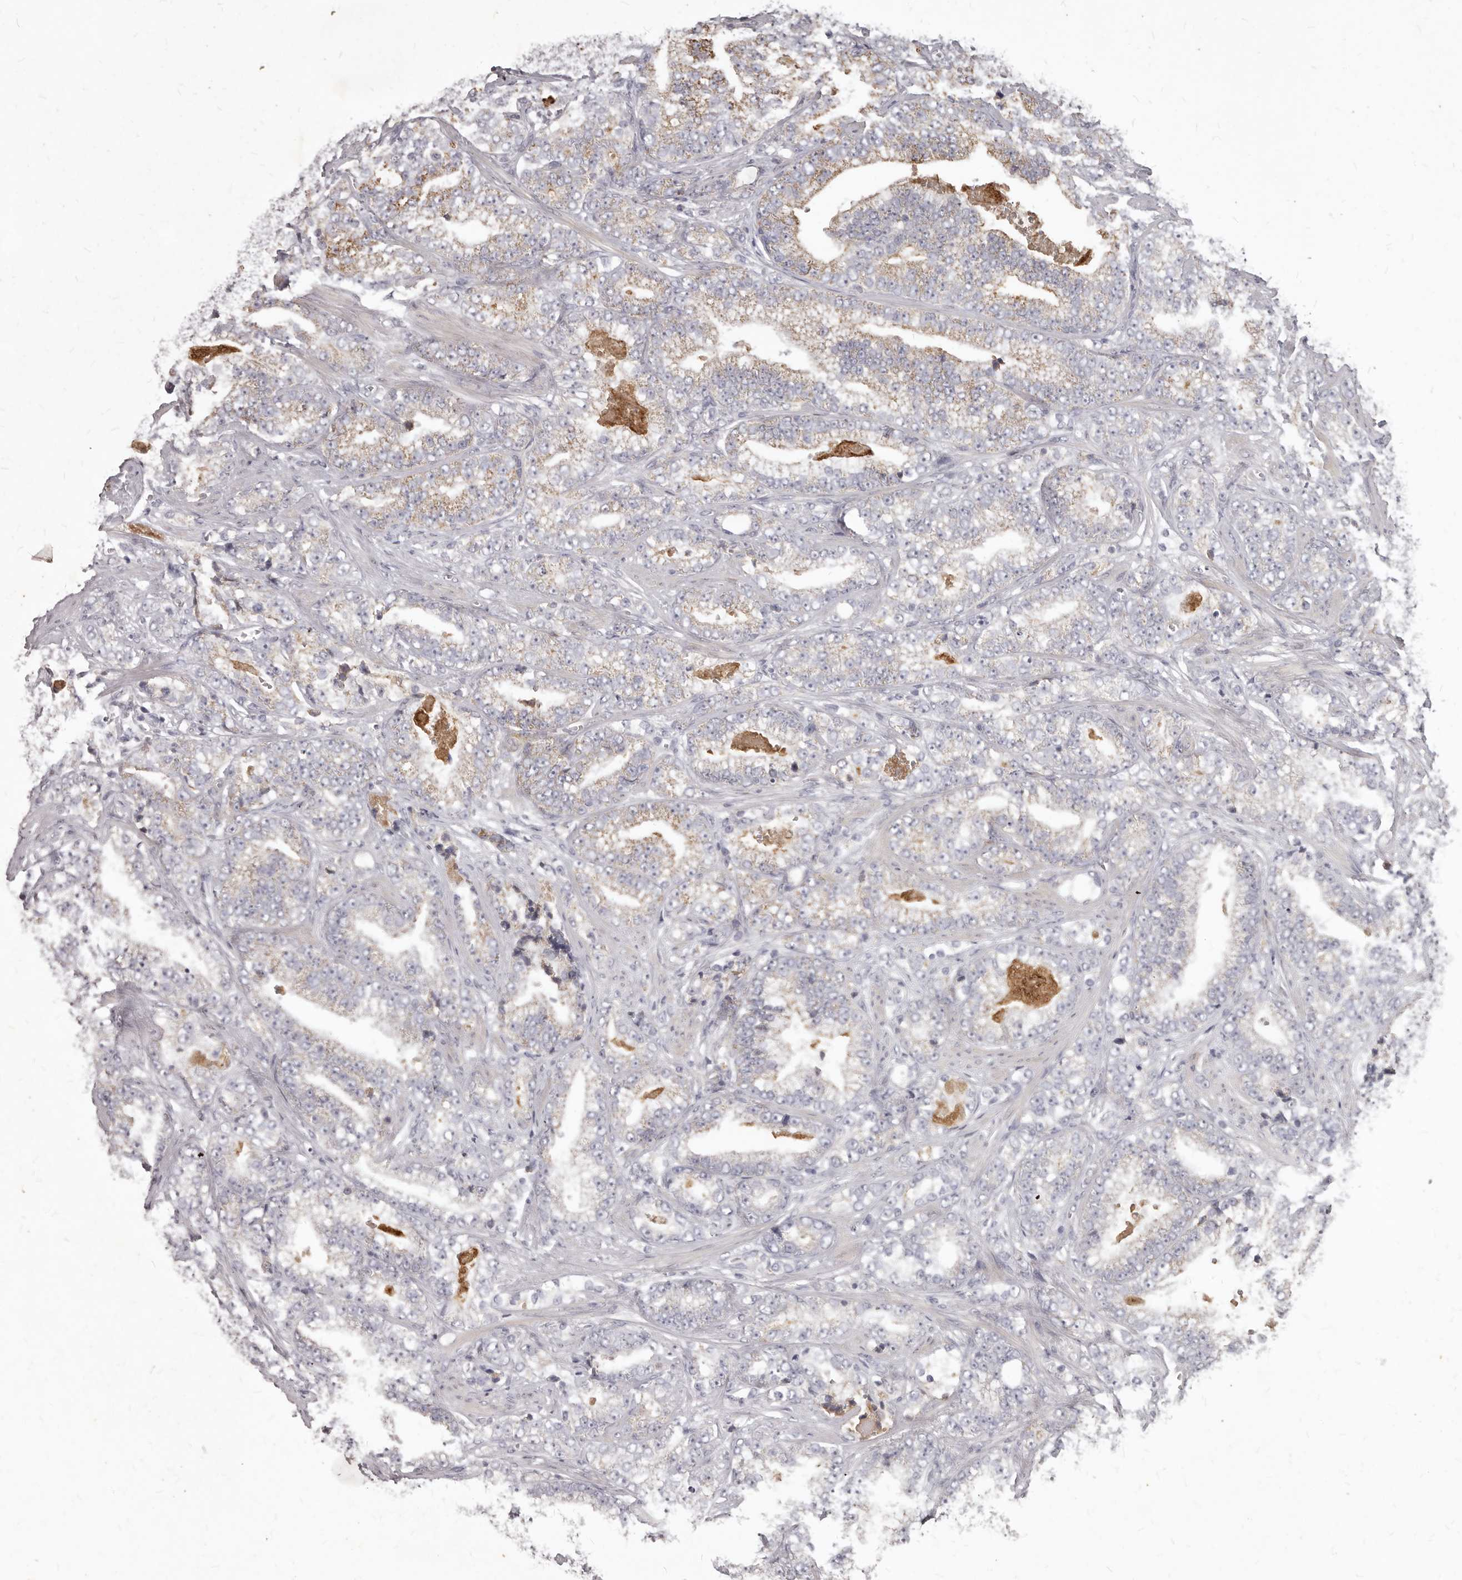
{"staining": {"intensity": "moderate", "quantity": "<25%", "location": "cytoplasmic/membranous"}, "tissue": "prostate cancer", "cell_type": "Tumor cells", "image_type": "cancer", "snomed": [{"axis": "morphology", "description": "Adenocarcinoma, High grade"}, {"axis": "topography", "description": "Prostate and seminal vesicle, NOS"}], "caption": "Human prostate cancer stained with a protein marker shows moderate staining in tumor cells.", "gene": "GPRC5C", "patient": {"sex": "male", "age": 67}}